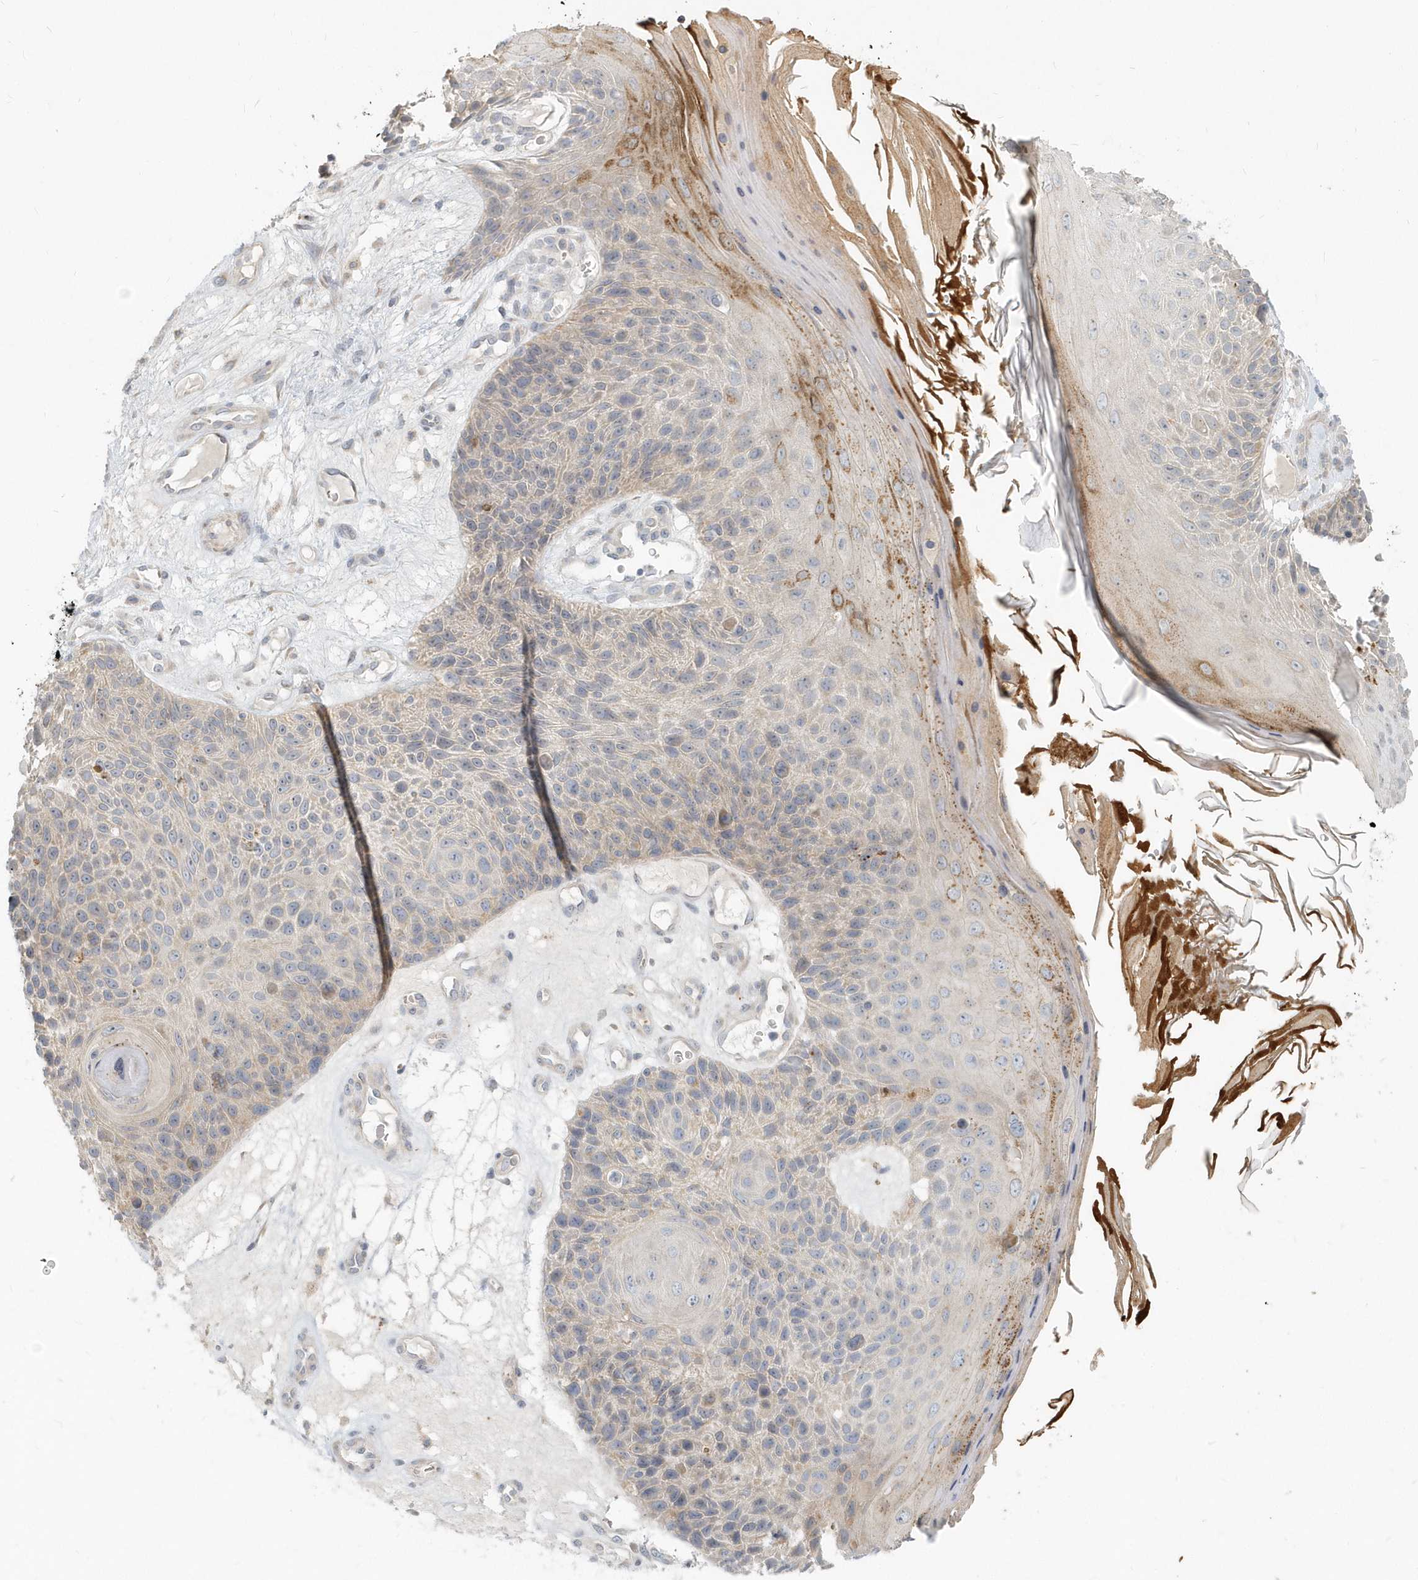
{"staining": {"intensity": "weak", "quantity": "<25%", "location": "cytoplasmic/membranous"}, "tissue": "skin cancer", "cell_type": "Tumor cells", "image_type": "cancer", "snomed": [{"axis": "morphology", "description": "Squamous cell carcinoma, NOS"}, {"axis": "topography", "description": "Skin"}], "caption": "DAB immunohistochemical staining of human skin cancer shows no significant positivity in tumor cells. Brightfield microscopy of IHC stained with DAB (brown) and hematoxylin (blue), captured at high magnification.", "gene": "NAPB", "patient": {"sex": "female", "age": 88}}